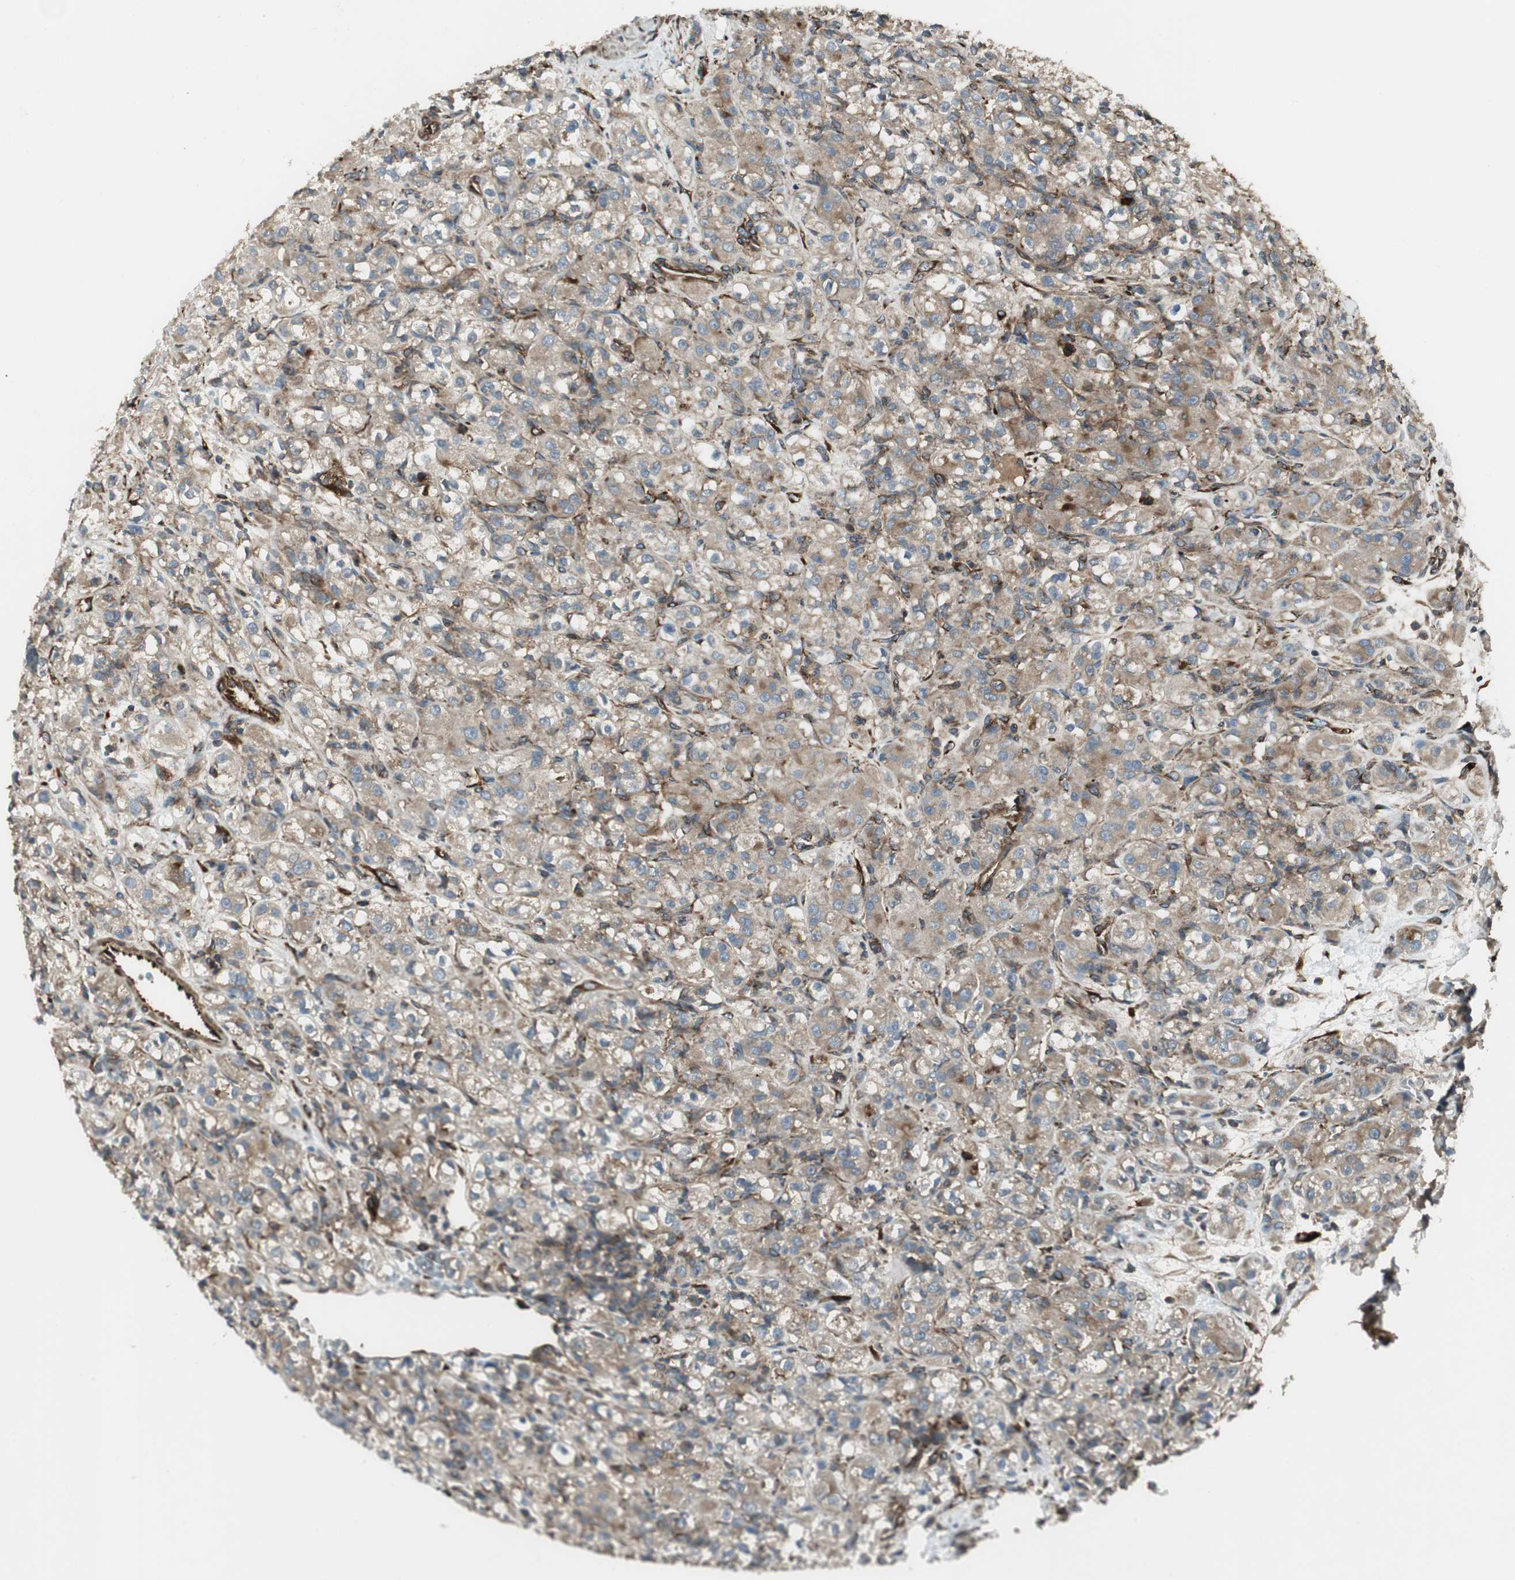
{"staining": {"intensity": "weak", "quantity": ">75%", "location": "cytoplasmic/membranous"}, "tissue": "renal cancer", "cell_type": "Tumor cells", "image_type": "cancer", "snomed": [{"axis": "morphology", "description": "Normal tissue, NOS"}, {"axis": "morphology", "description": "Adenocarcinoma, NOS"}, {"axis": "topography", "description": "Kidney"}], "caption": "High-magnification brightfield microscopy of adenocarcinoma (renal) stained with DAB (3,3'-diaminobenzidine) (brown) and counterstained with hematoxylin (blue). tumor cells exhibit weak cytoplasmic/membranous staining is identified in about>75% of cells. The protein of interest is shown in brown color, while the nuclei are stained blue.", "gene": "PRKG1", "patient": {"sex": "male", "age": 61}}